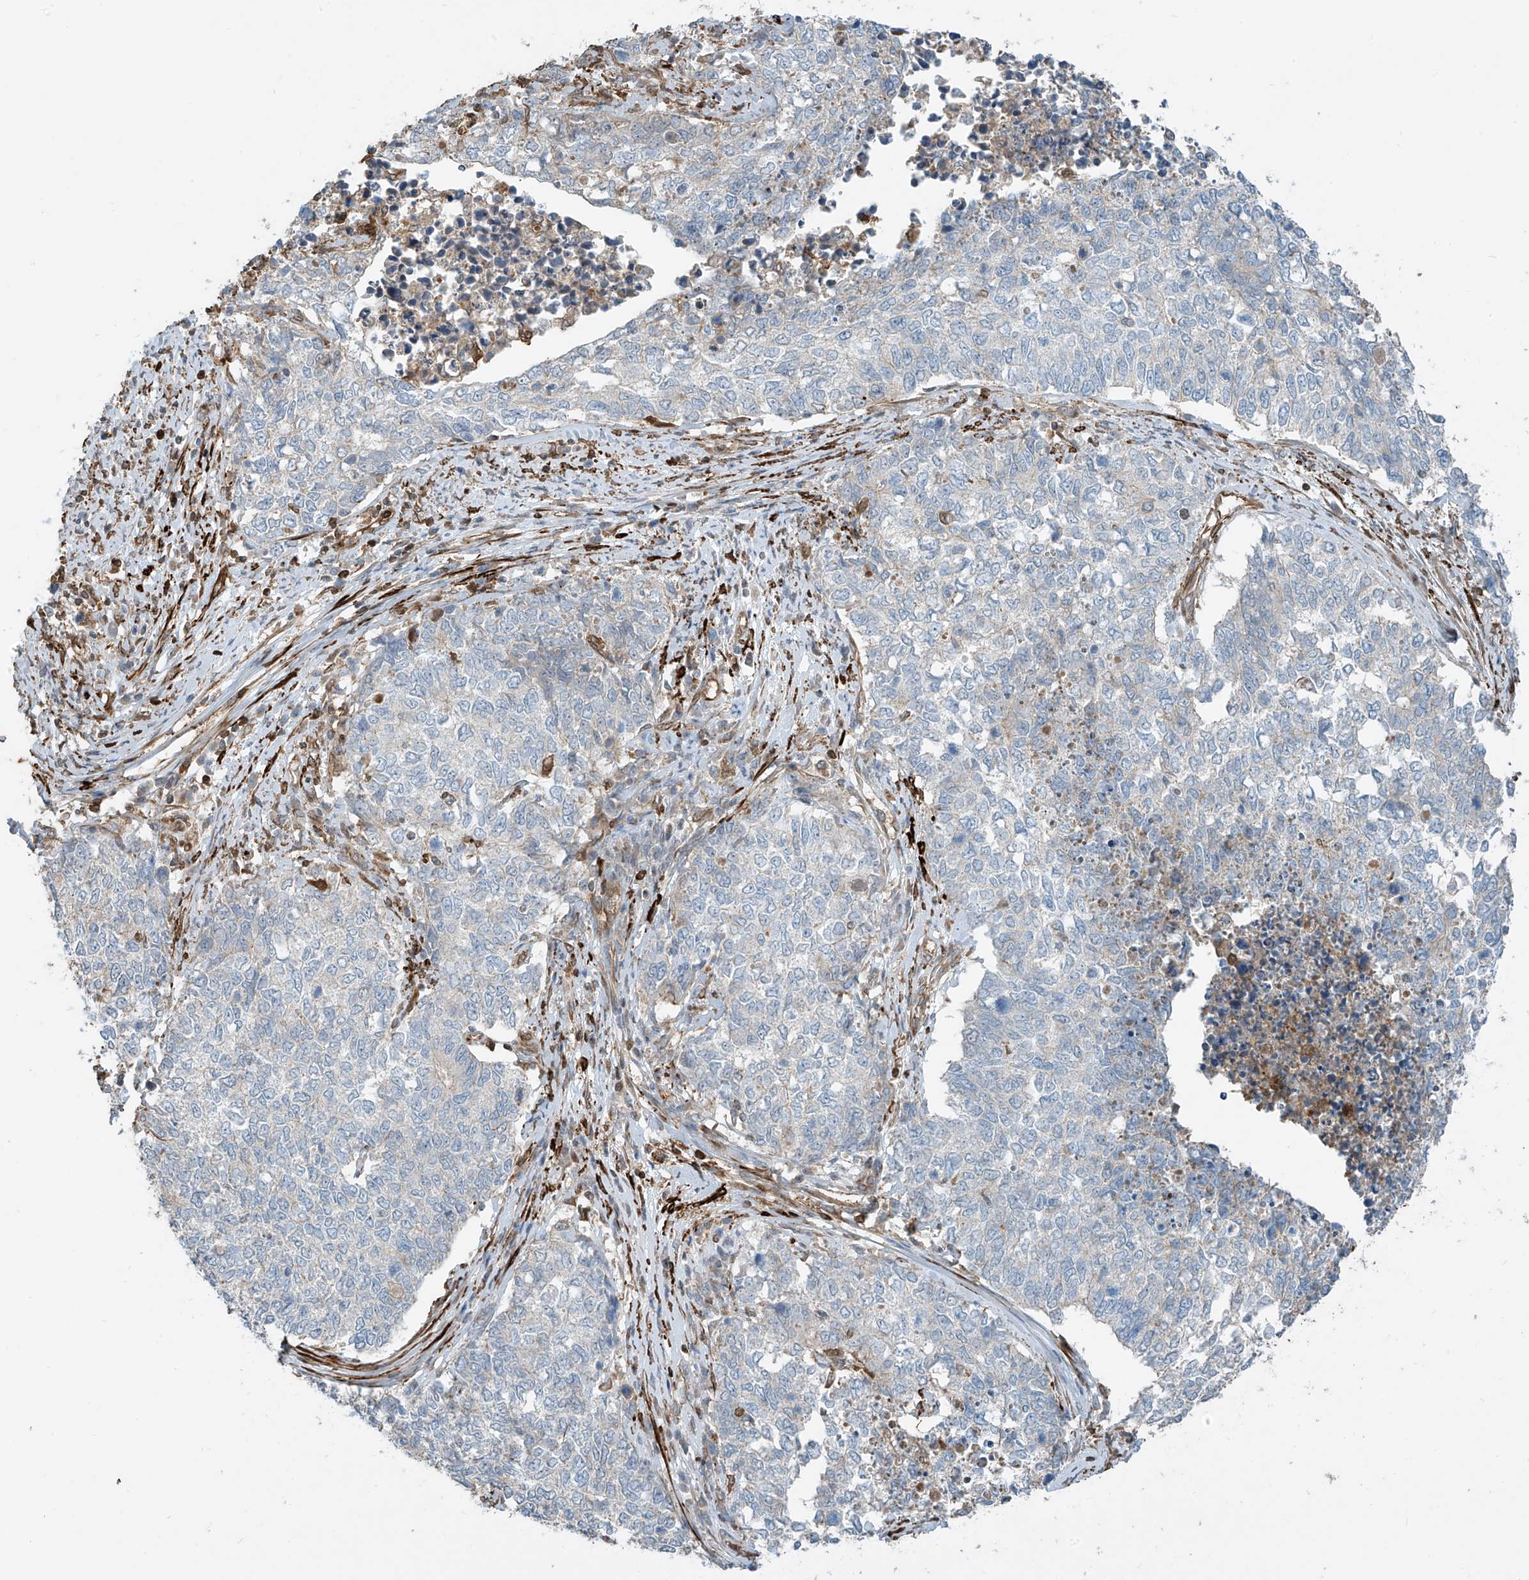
{"staining": {"intensity": "negative", "quantity": "none", "location": "none"}, "tissue": "cervical cancer", "cell_type": "Tumor cells", "image_type": "cancer", "snomed": [{"axis": "morphology", "description": "Squamous cell carcinoma, NOS"}, {"axis": "topography", "description": "Cervix"}], "caption": "Immunohistochemistry image of human cervical squamous cell carcinoma stained for a protein (brown), which demonstrates no positivity in tumor cells.", "gene": "SH3BGRL3", "patient": {"sex": "female", "age": 63}}